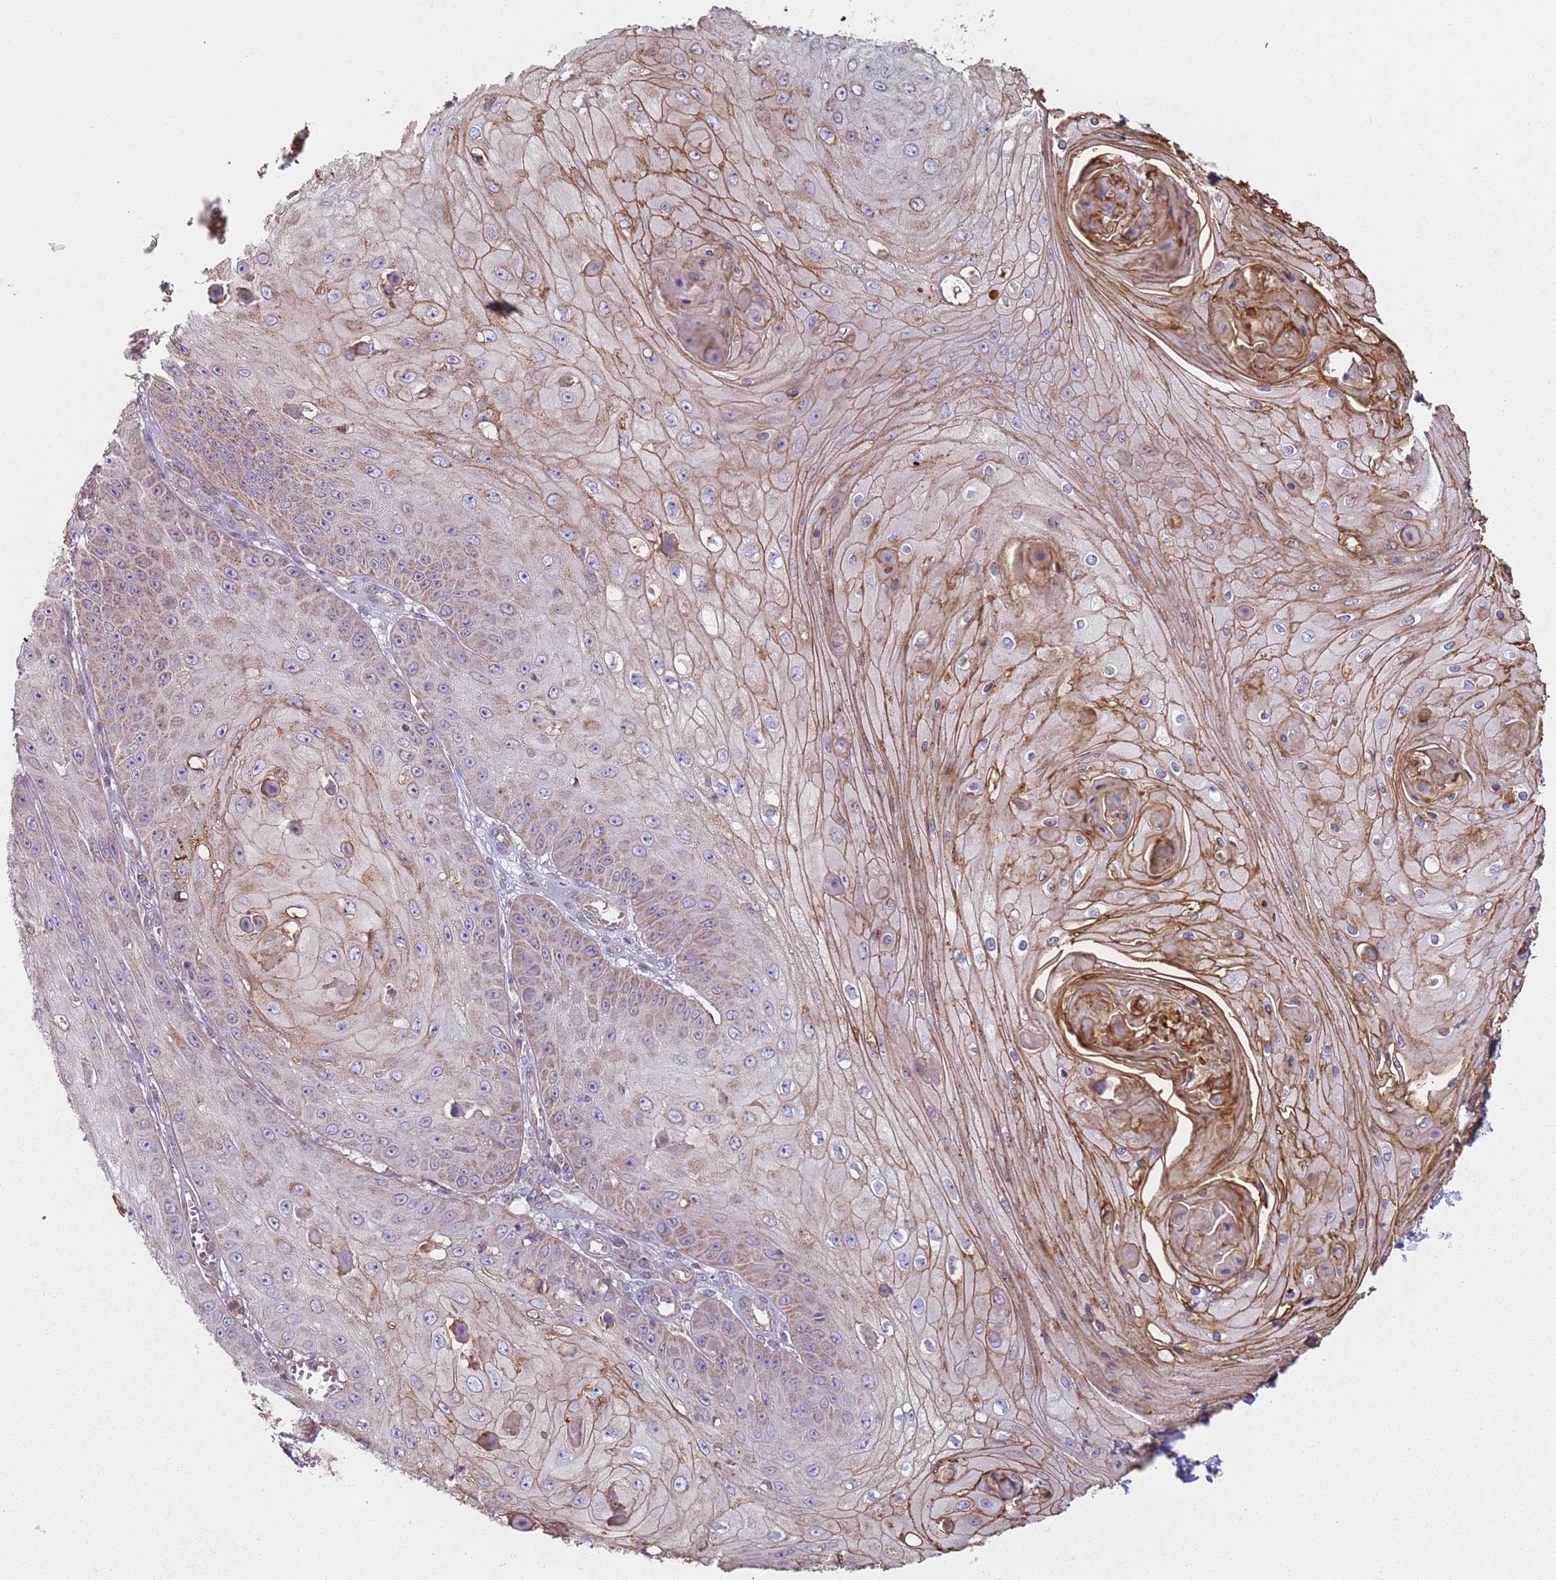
{"staining": {"intensity": "moderate", "quantity": "<25%", "location": "cytoplasmic/membranous"}, "tissue": "skin cancer", "cell_type": "Tumor cells", "image_type": "cancer", "snomed": [{"axis": "morphology", "description": "Squamous cell carcinoma, NOS"}, {"axis": "topography", "description": "Skin"}], "caption": "IHC image of neoplastic tissue: human skin cancer (squamous cell carcinoma) stained using immunohistochemistry (IHC) displays low levels of moderate protein expression localized specifically in the cytoplasmic/membranous of tumor cells, appearing as a cytoplasmic/membranous brown color.", "gene": "GAS8", "patient": {"sex": "male", "age": 70}}